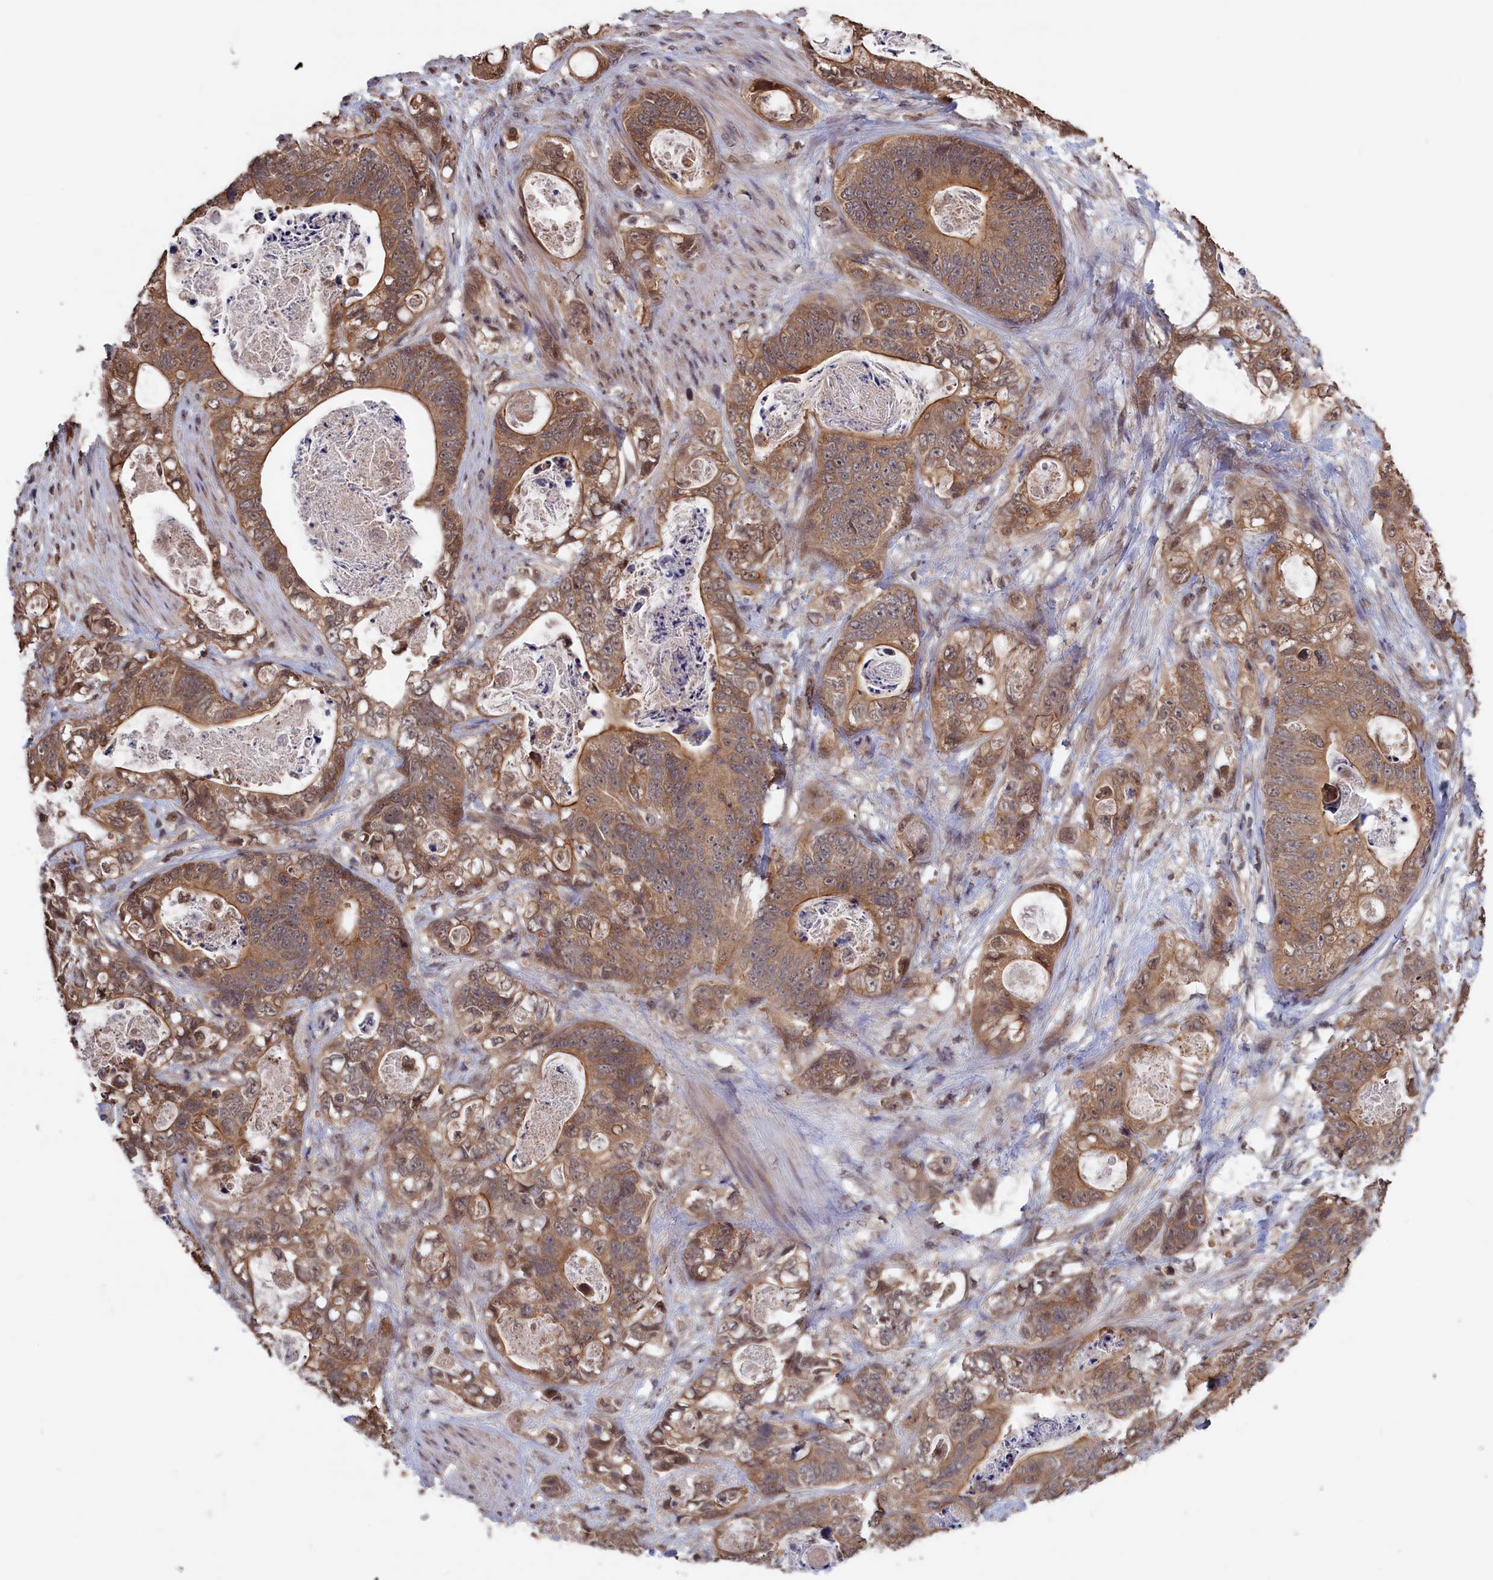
{"staining": {"intensity": "moderate", "quantity": ">75%", "location": "cytoplasmic/membranous"}, "tissue": "stomach cancer", "cell_type": "Tumor cells", "image_type": "cancer", "snomed": [{"axis": "morphology", "description": "Normal tissue, NOS"}, {"axis": "morphology", "description": "Adenocarcinoma, NOS"}, {"axis": "topography", "description": "Stomach"}], "caption": "Tumor cells show medium levels of moderate cytoplasmic/membranous positivity in approximately >75% of cells in stomach cancer (adenocarcinoma).", "gene": "PLP2", "patient": {"sex": "female", "age": 89}}